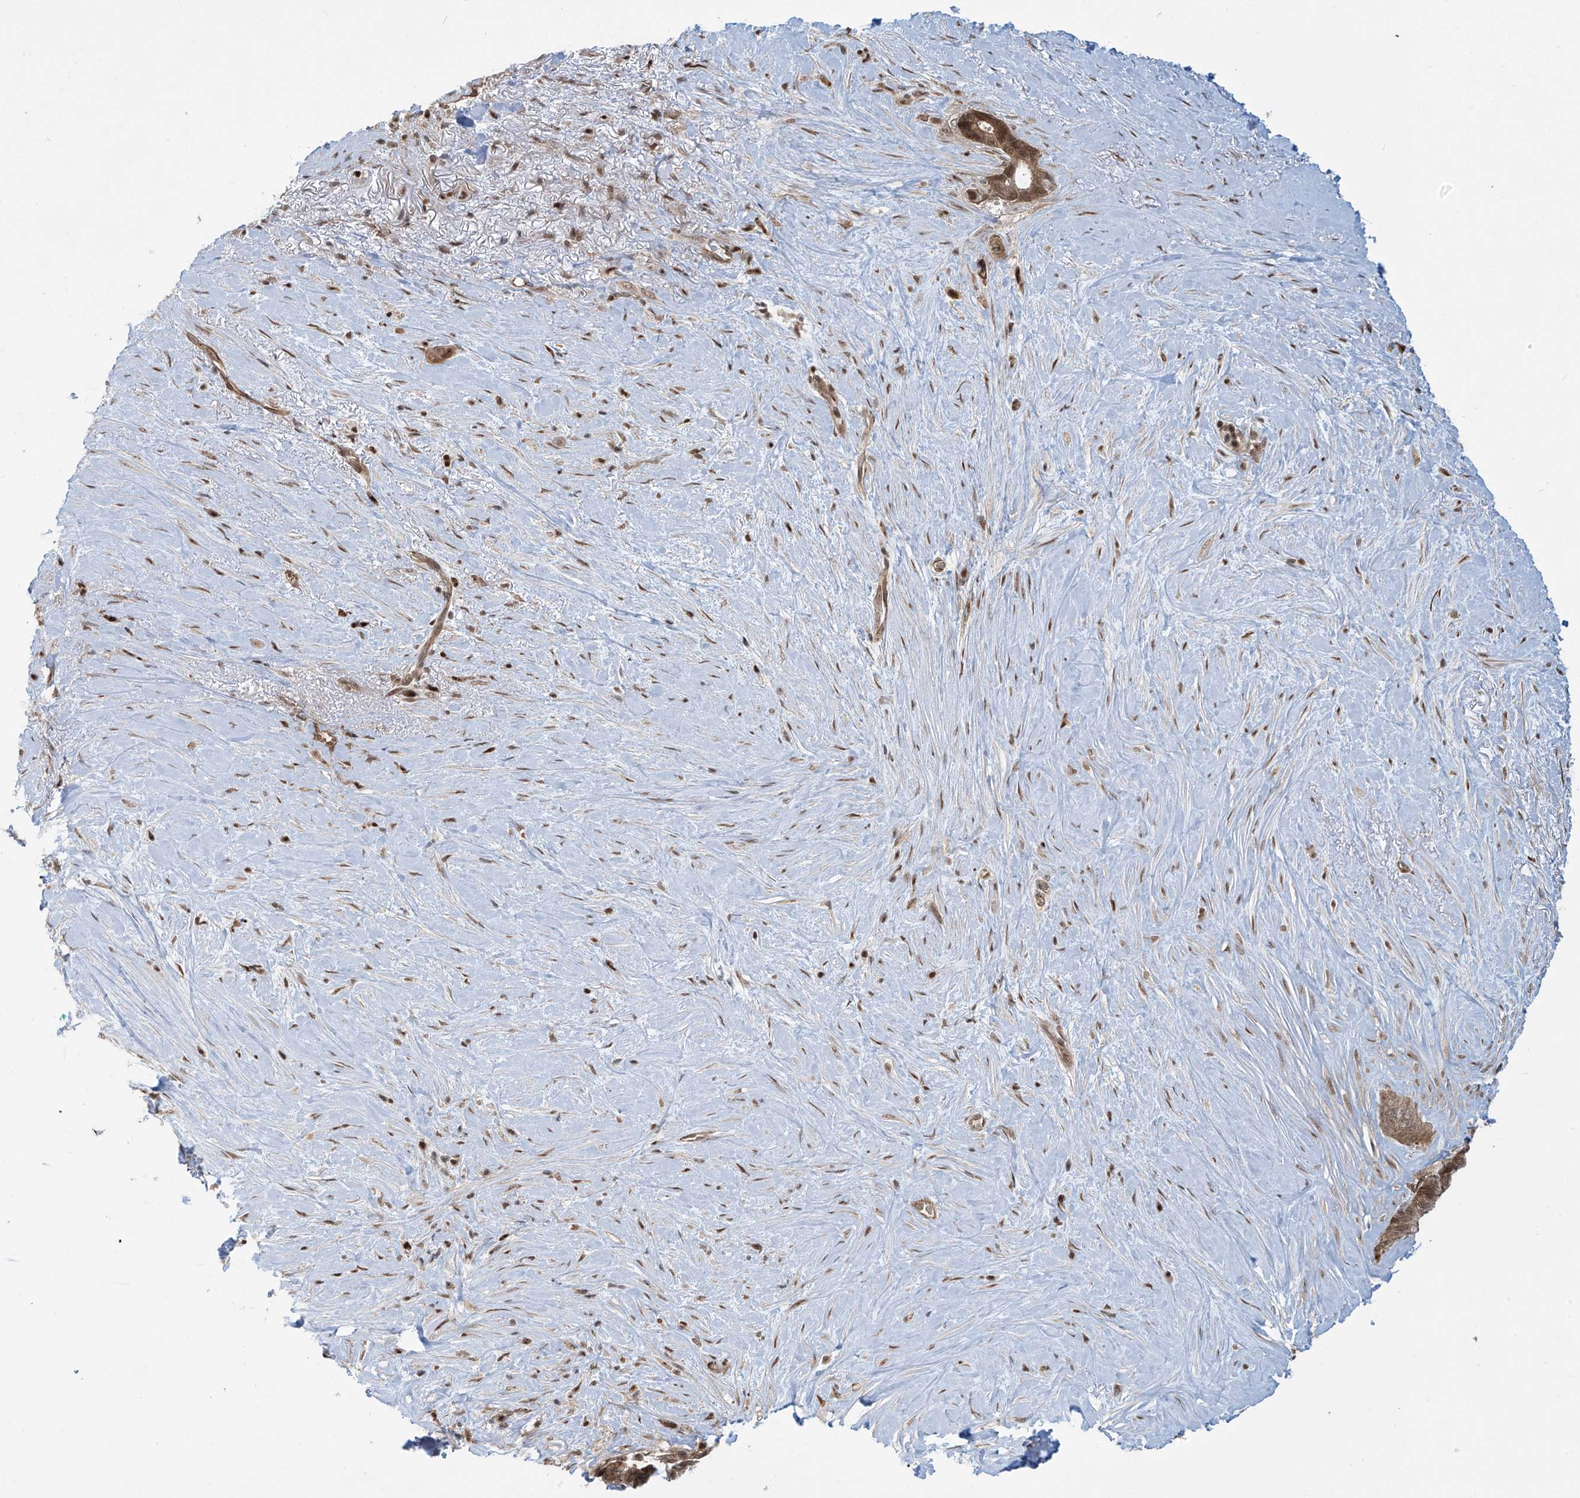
{"staining": {"intensity": "strong", "quantity": ">75%", "location": "cytoplasmic/membranous,nuclear"}, "tissue": "pancreatic cancer", "cell_type": "Tumor cells", "image_type": "cancer", "snomed": [{"axis": "morphology", "description": "Adenocarcinoma, NOS"}, {"axis": "topography", "description": "Pancreas"}], "caption": "Strong cytoplasmic/membranous and nuclear positivity is appreciated in approximately >75% of tumor cells in pancreatic cancer.", "gene": "LAGE3", "patient": {"sex": "female", "age": 72}}